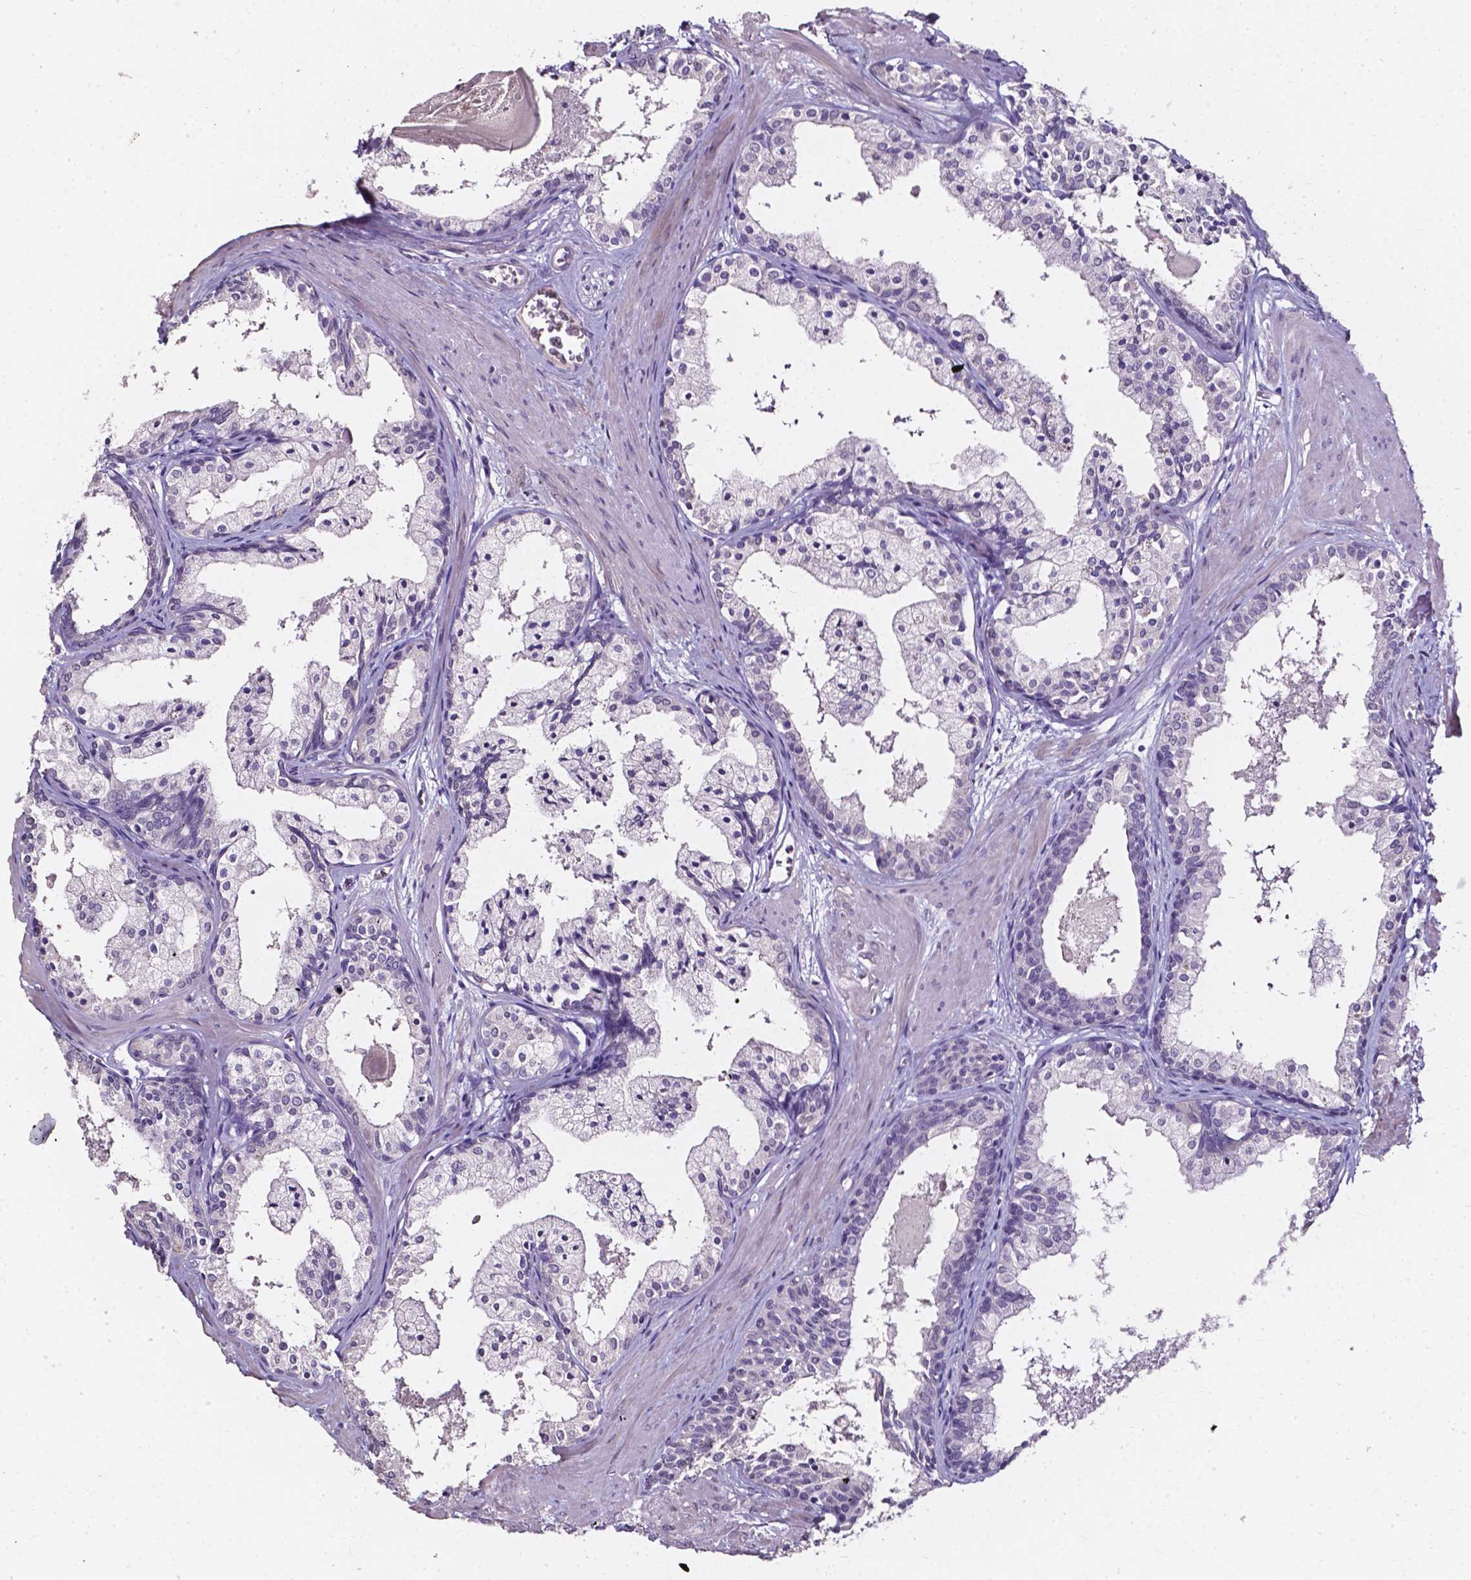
{"staining": {"intensity": "negative", "quantity": "none", "location": "none"}, "tissue": "prostate", "cell_type": "Glandular cells", "image_type": "normal", "snomed": [{"axis": "morphology", "description": "Normal tissue, NOS"}, {"axis": "topography", "description": "Prostate"}], "caption": "Glandular cells show no significant protein expression in benign prostate. The staining is performed using DAB brown chromogen with nuclei counter-stained in using hematoxylin.", "gene": "AKR1B10", "patient": {"sex": "male", "age": 61}}